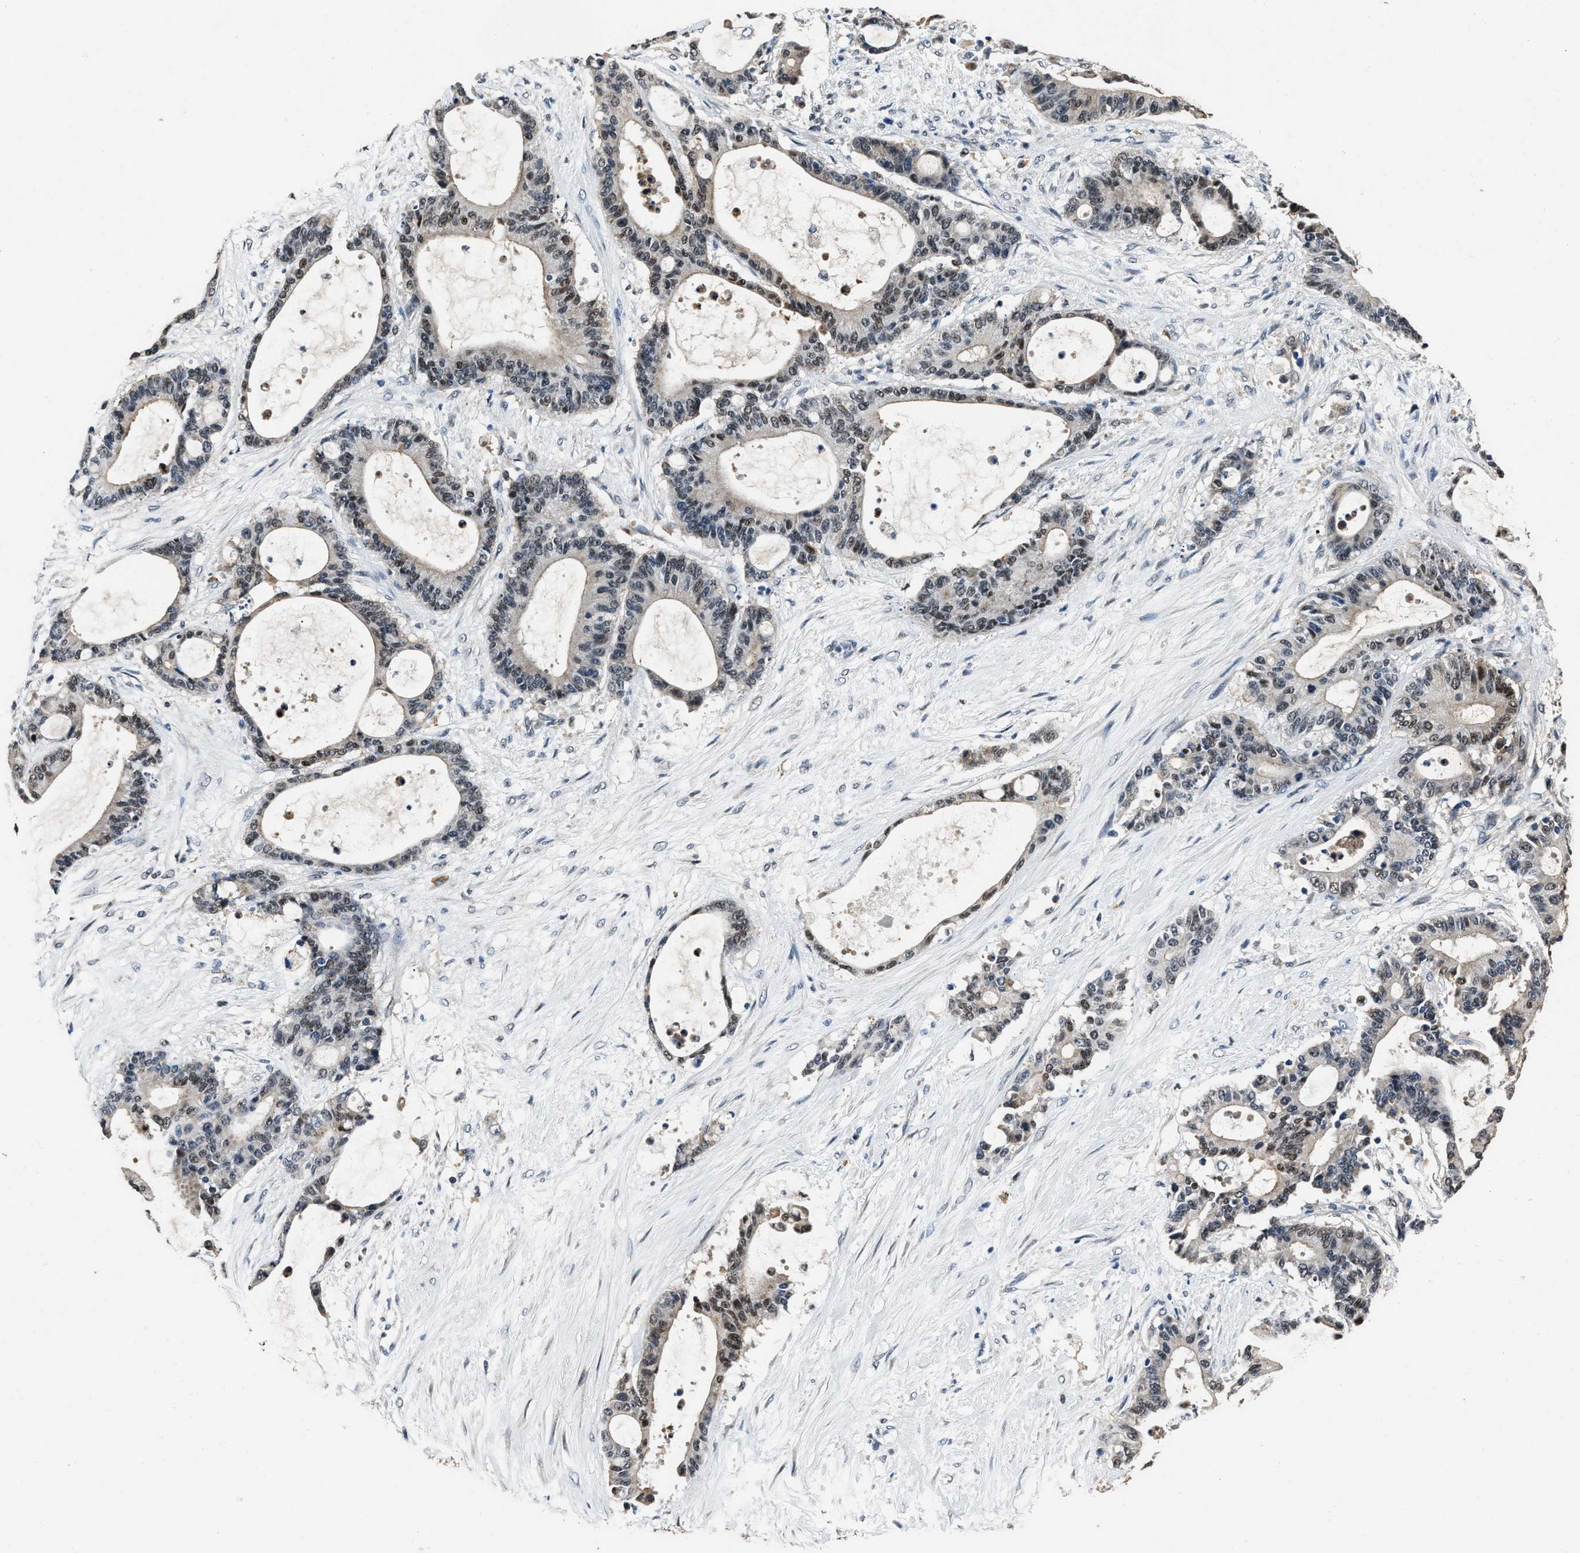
{"staining": {"intensity": "moderate", "quantity": "<25%", "location": "nuclear"}, "tissue": "liver cancer", "cell_type": "Tumor cells", "image_type": "cancer", "snomed": [{"axis": "morphology", "description": "Cholangiocarcinoma"}, {"axis": "topography", "description": "Liver"}], "caption": "Moderate nuclear staining for a protein is identified in about <25% of tumor cells of cholangiocarcinoma (liver) using immunohistochemistry.", "gene": "NSUN5", "patient": {"sex": "female", "age": 73}}